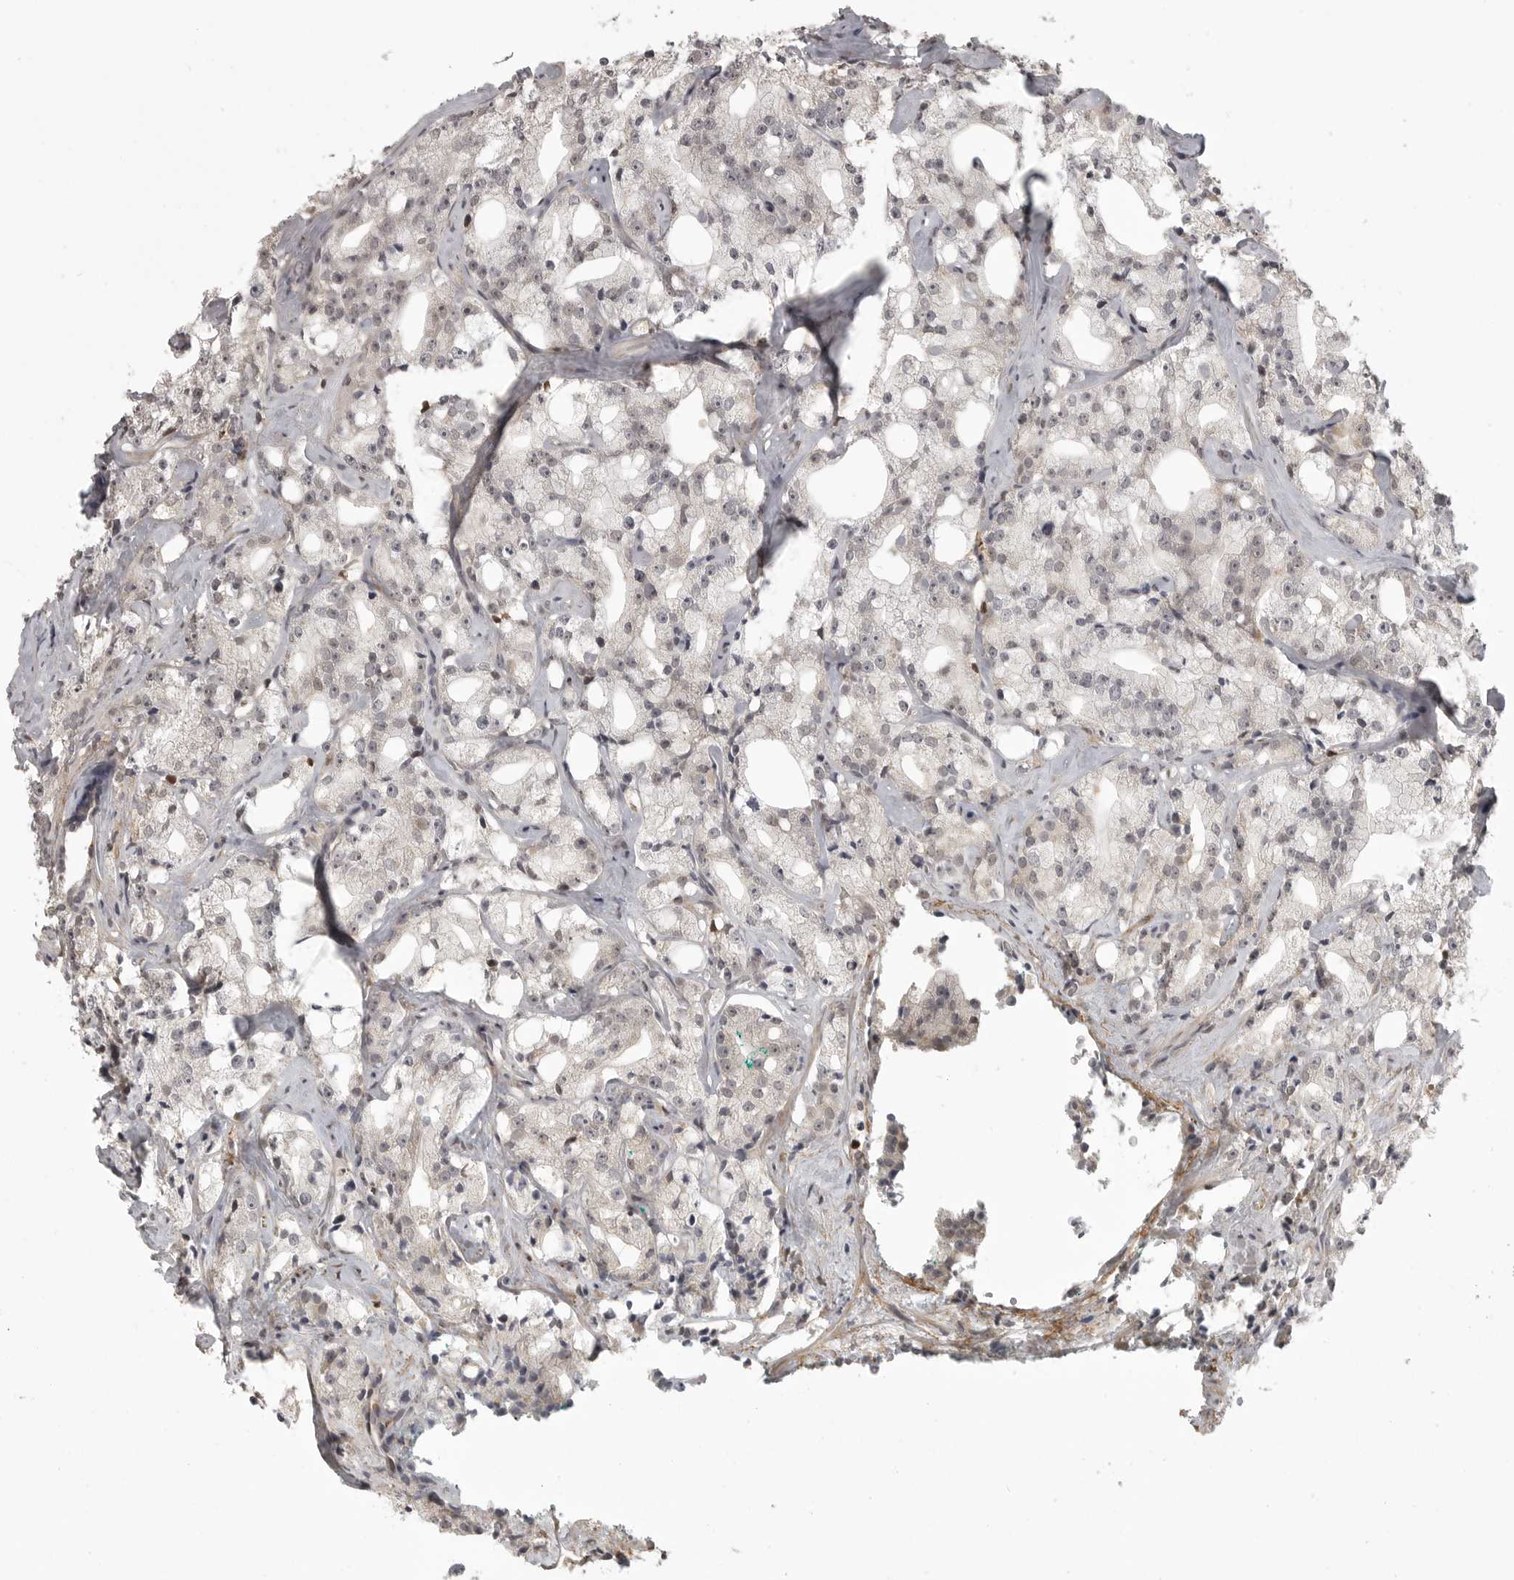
{"staining": {"intensity": "weak", "quantity": "25%-75%", "location": "nuclear"}, "tissue": "prostate cancer", "cell_type": "Tumor cells", "image_type": "cancer", "snomed": [{"axis": "morphology", "description": "Adenocarcinoma, High grade"}, {"axis": "topography", "description": "Prostate"}], "caption": "IHC (DAB (3,3'-diaminobenzidine)) staining of human prostate high-grade adenocarcinoma shows weak nuclear protein expression in about 25%-75% of tumor cells.", "gene": "UROD", "patient": {"sex": "male", "age": 64}}